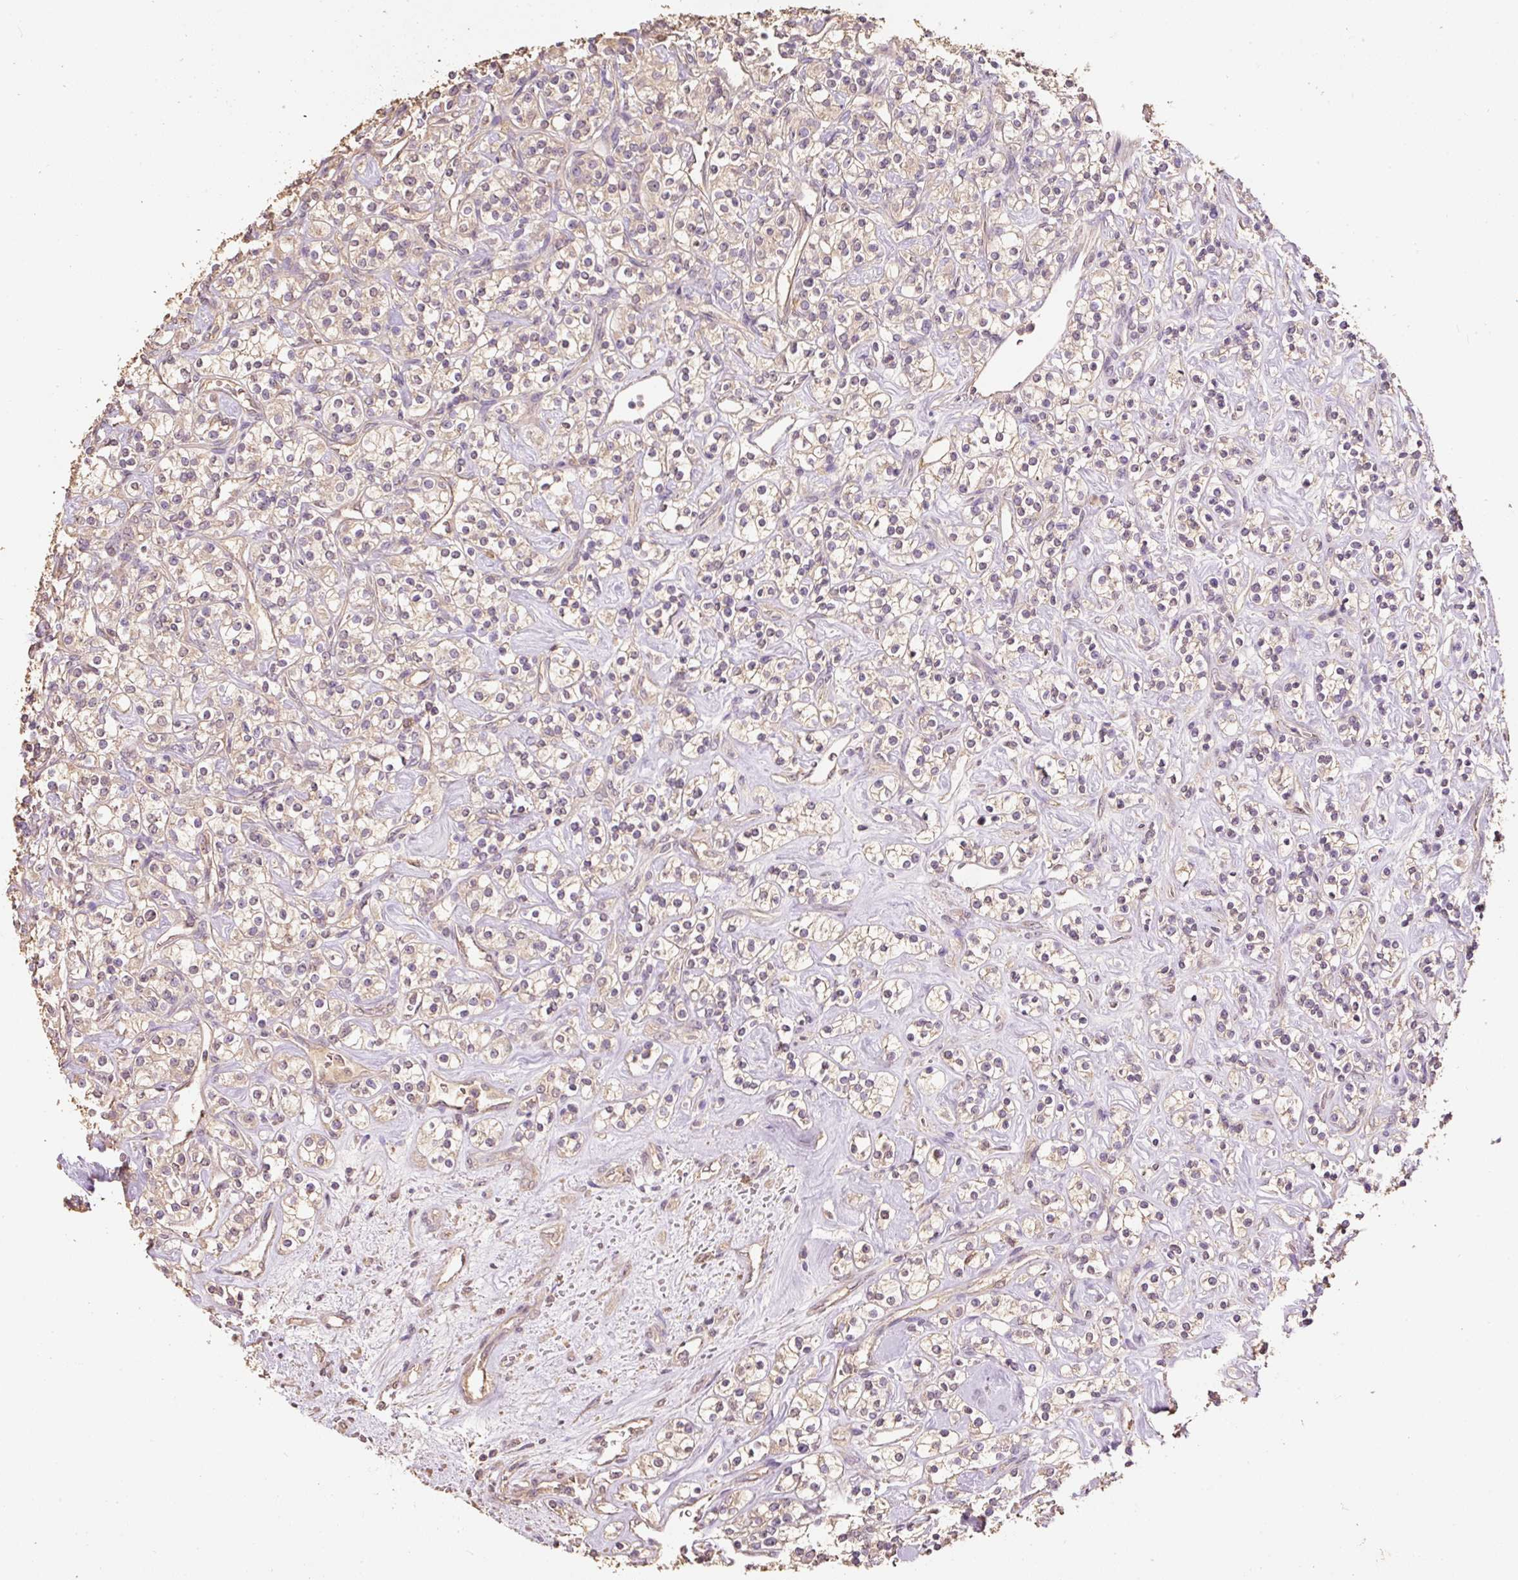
{"staining": {"intensity": "weak", "quantity": "<25%", "location": "cytoplasmic/membranous"}, "tissue": "renal cancer", "cell_type": "Tumor cells", "image_type": "cancer", "snomed": [{"axis": "morphology", "description": "Adenocarcinoma, NOS"}, {"axis": "topography", "description": "Kidney"}], "caption": "IHC image of neoplastic tissue: human renal cancer stained with DAB shows no significant protein staining in tumor cells.", "gene": "HERC2", "patient": {"sex": "male", "age": 77}}